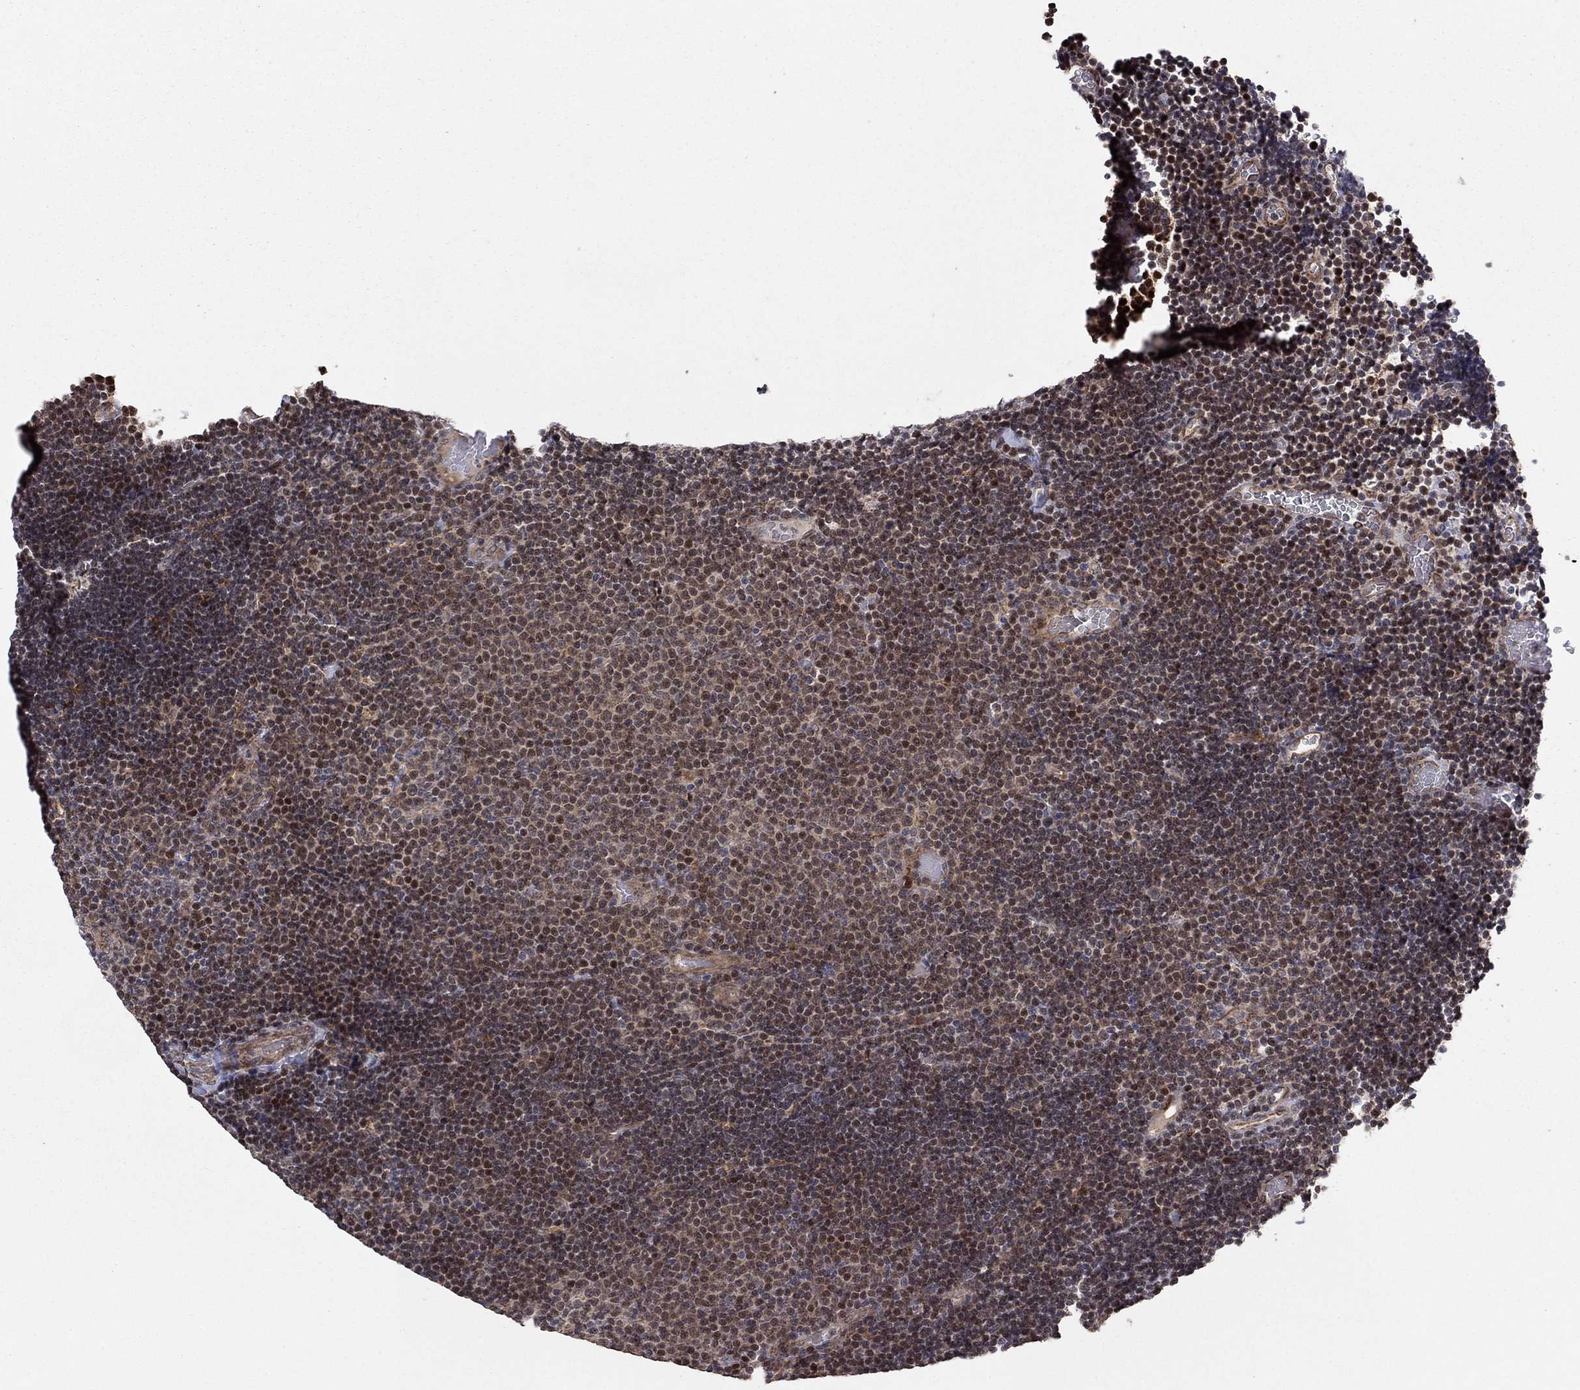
{"staining": {"intensity": "moderate", "quantity": ">75%", "location": "cytoplasmic/membranous,nuclear"}, "tissue": "lymphoma", "cell_type": "Tumor cells", "image_type": "cancer", "snomed": [{"axis": "morphology", "description": "Malignant lymphoma, non-Hodgkin's type, Low grade"}, {"axis": "topography", "description": "Brain"}], "caption": "Immunohistochemical staining of human malignant lymphoma, non-Hodgkin's type (low-grade) exhibits medium levels of moderate cytoplasmic/membranous and nuclear staining in approximately >75% of tumor cells.", "gene": "ZNF395", "patient": {"sex": "female", "age": 66}}